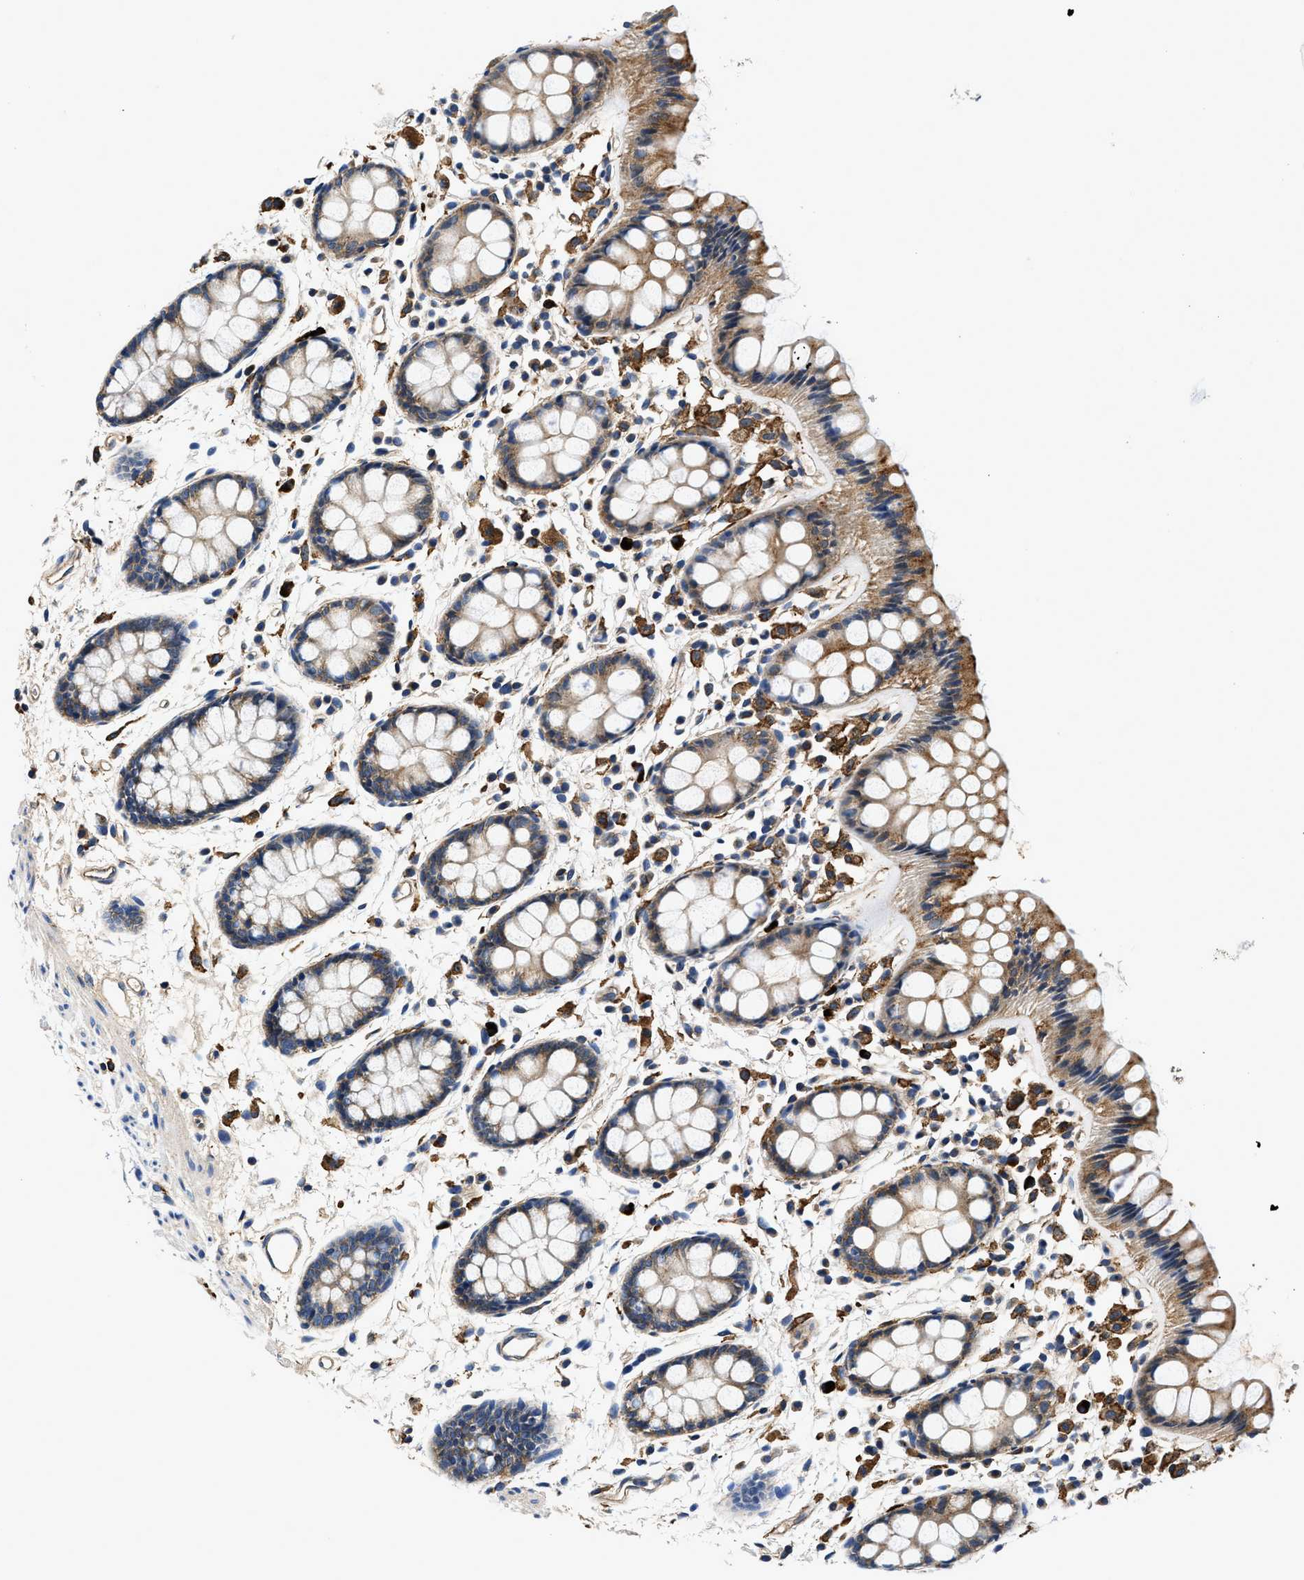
{"staining": {"intensity": "moderate", "quantity": ">75%", "location": "cytoplasmic/membranous"}, "tissue": "rectum", "cell_type": "Glandular cells", "image_type": "normal", "snomed": [{"axis": "morphology", "description": "Normal tissue, NOS"}, {"axis": "topography", "description": "Rectum"}], "caption": "Protein expression analysis of normal human rectum reveals moderate cytoplasmic/membranous positivity in about >75% of glandular cells. (DAB (3,3'-diaminobenzidine) IHC with brightfield microscopy, high magnification).", "gene": "ZFAND3", "patient": {"sex": "female", "age": 66}}